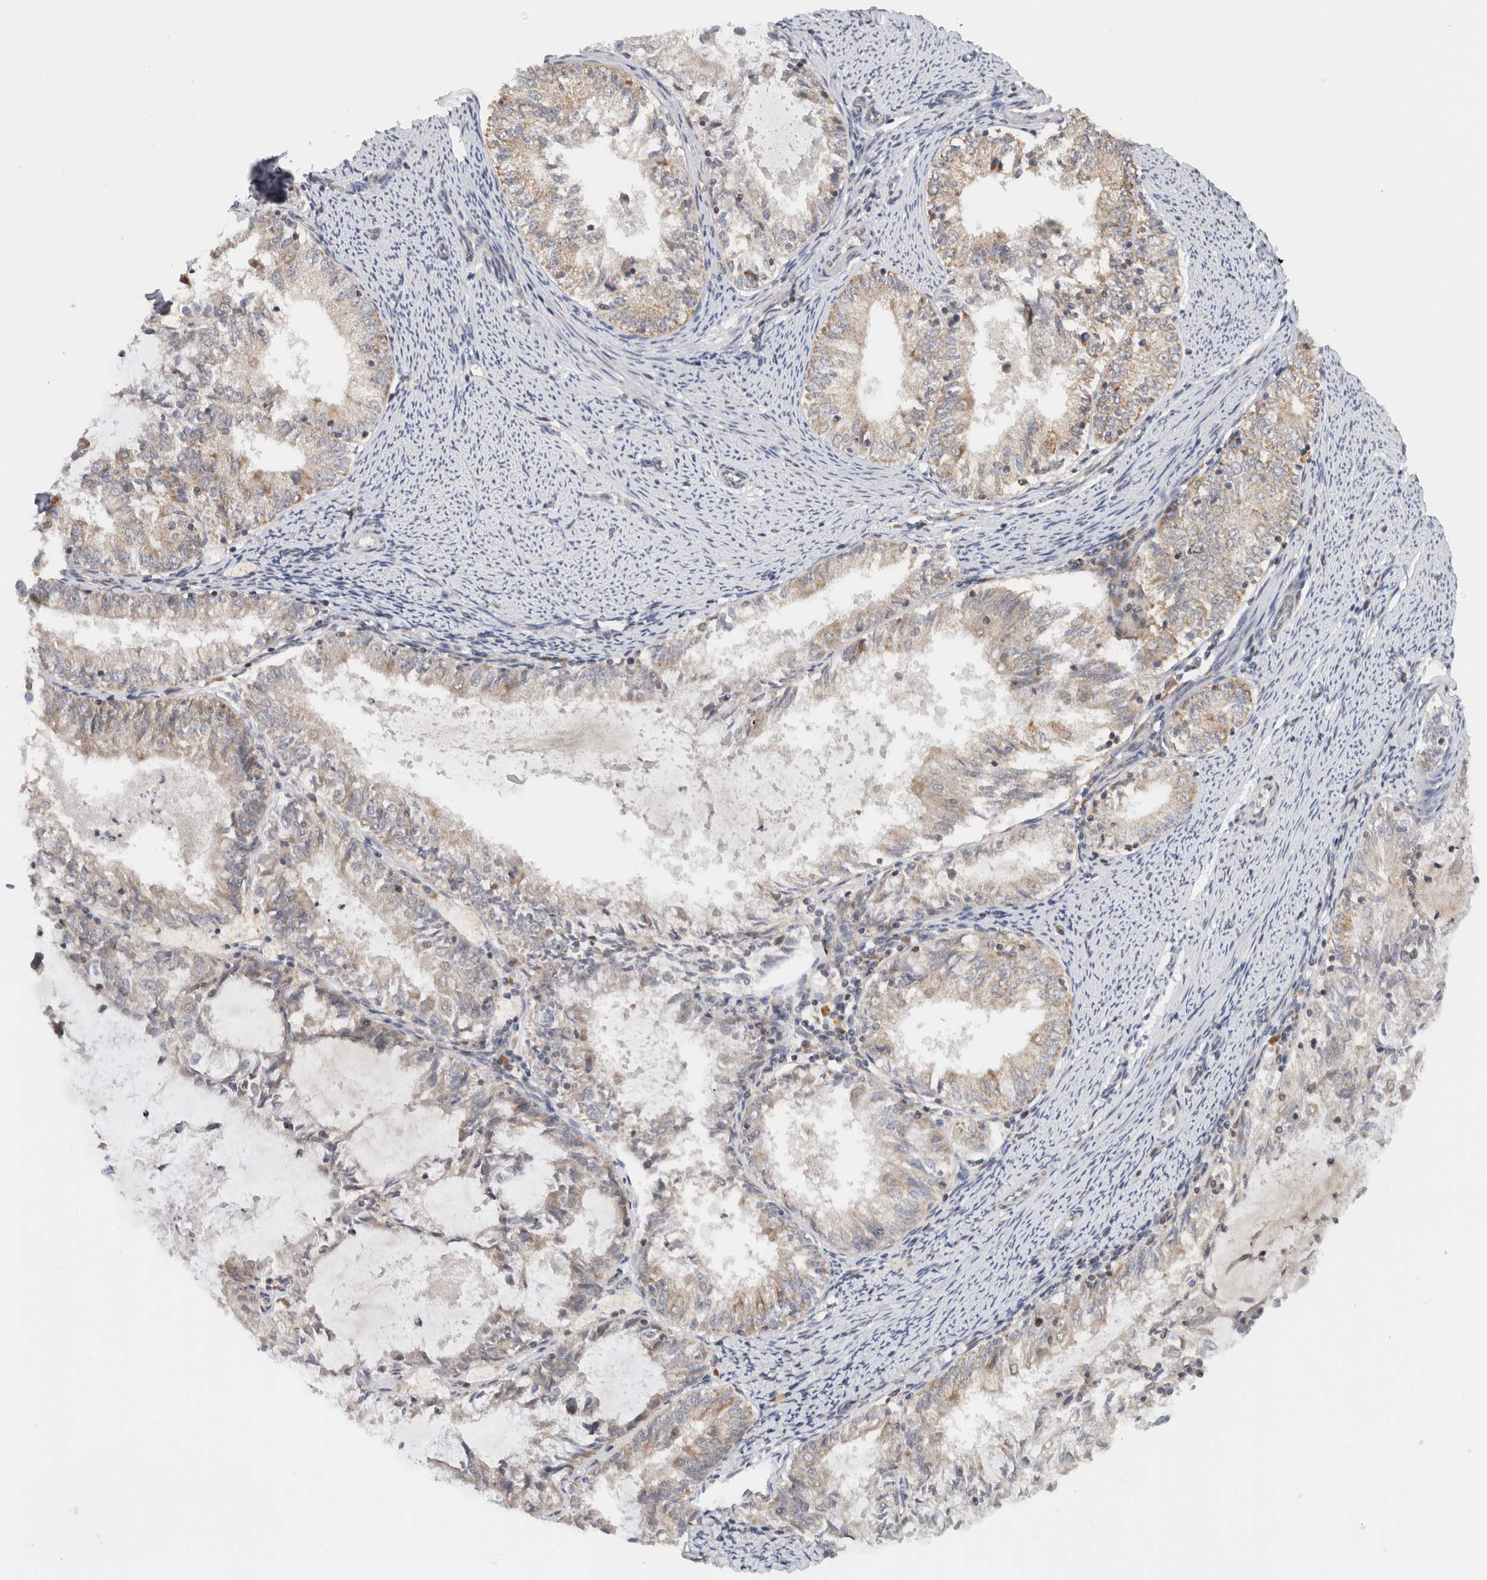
{"staining": {"intensity": "weak", "quantity": "<25%", "location": "cytoplasmic/membranous"}, "tissue": "endometrial cancer", "cell_type": "Tumor cells", "image_type": "cancer", "snomed": [{"axis": "morphology", "description": "Adenocarcinoma, NOS"}, {"axis": "topography", "description": "Endometrium"}], "caption": "Endometrial adenocarcinoma was stained to show a protein in brown. There is no significant staining in tumor cells. (Brightfield microscopy of DAB immunohistochemistry (IHC) at high magnification).", "gene": "CMC2", "patient": {"sex": "female", "age": 57}}